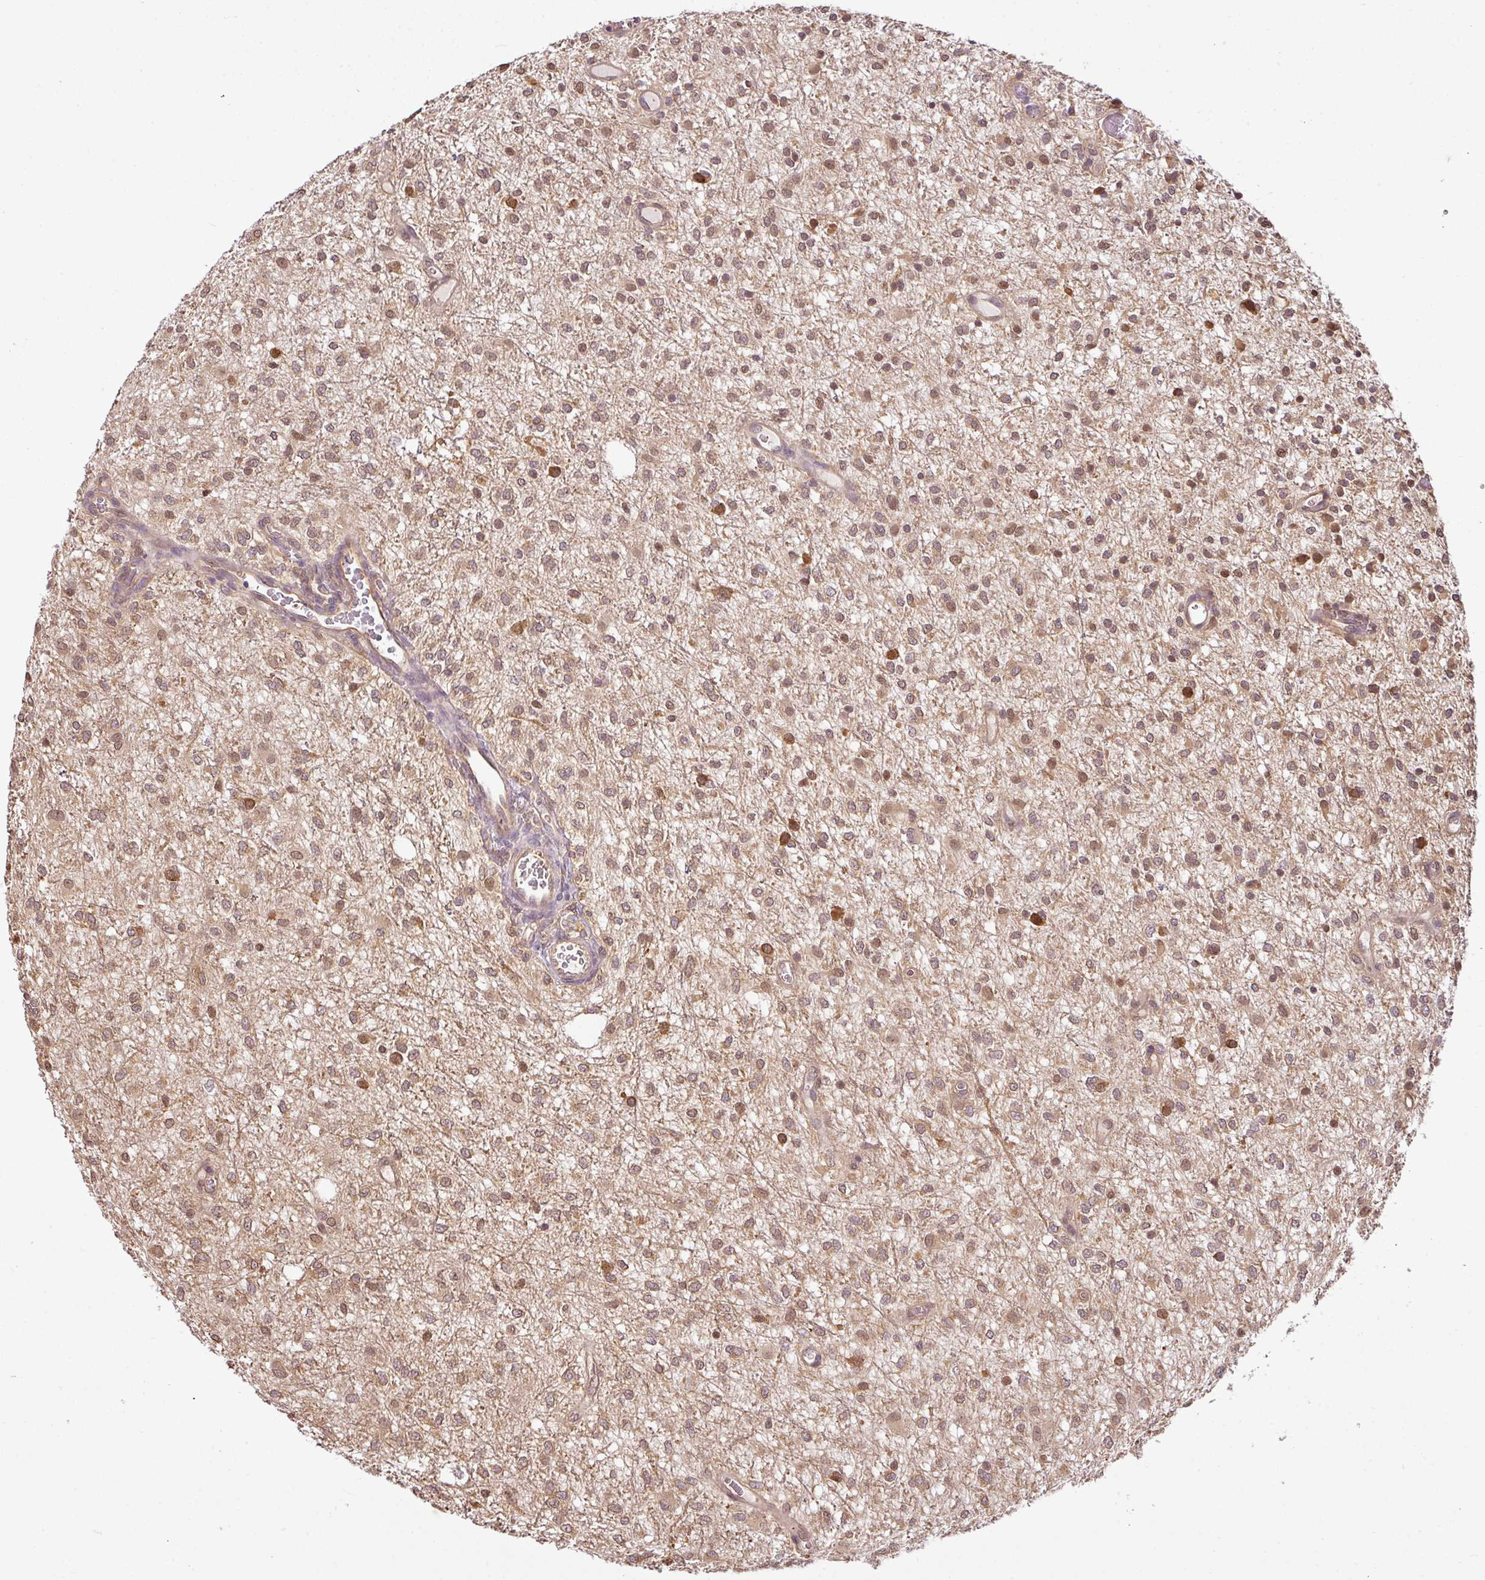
{"staining": {"intensity": "moderate", "quantity": "25%-75%", "location": "cytoplasmic/membranous"}, "tissue": "glioma", "cell_type": "Tumor cells", "image_type": "cancer", "snomed": [{"axis": "morphology", "description": "Glioma, malignant, Low grade"}, {"axis": "topography", "description": "Cerebellum"}], "caption": "Glioma was stained to show a protein in brown. There is medium levels of moderate cytoplasmic/membranous positivity in approximately 25%-75% of tumor cells.", "gene": "ANKRD18A", "patient": {"sex": "female", "age": 5}}